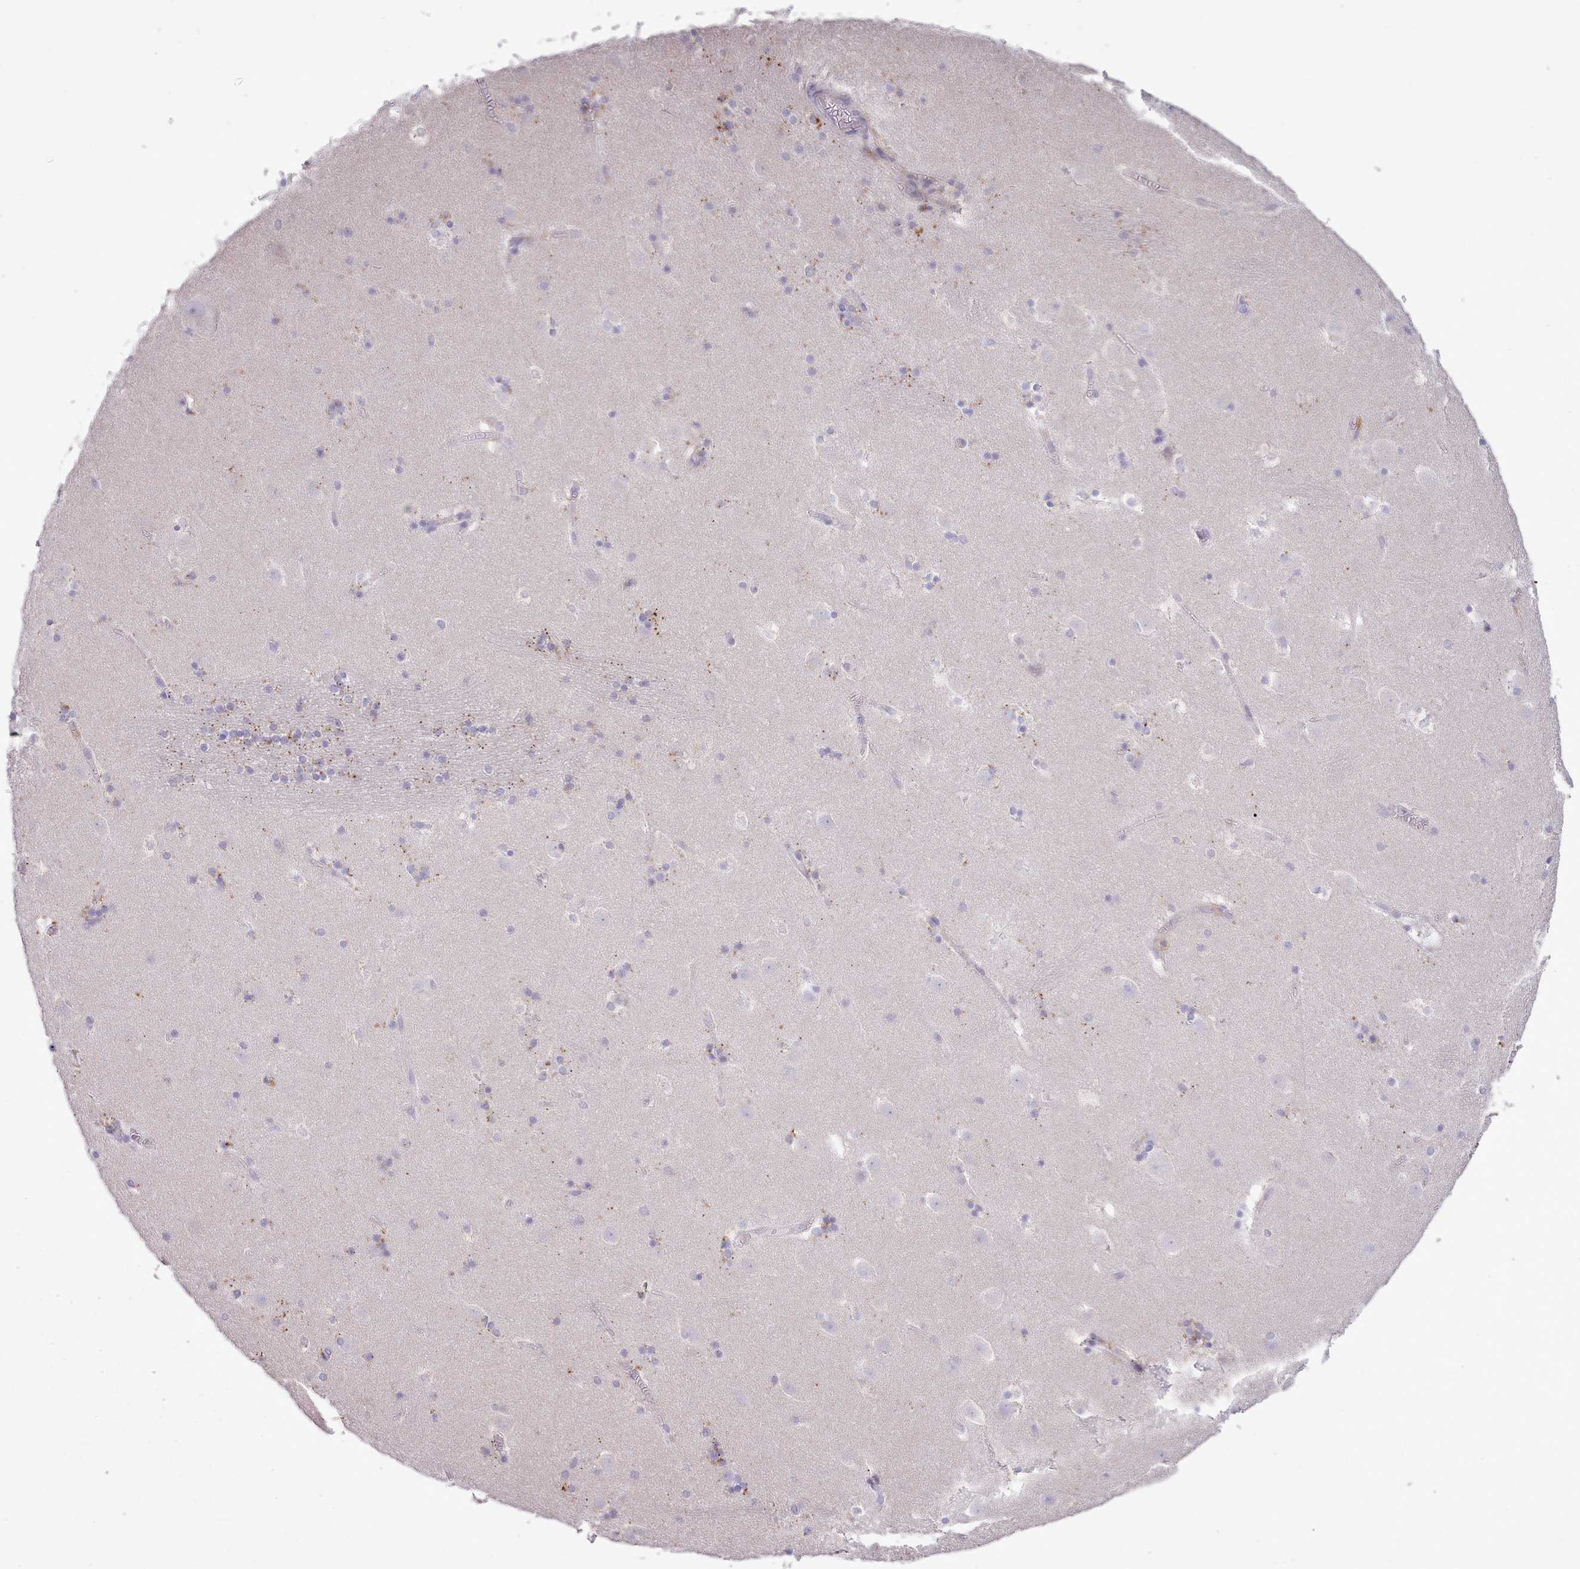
{"staining": {"intensity": "negative", "quantity": "none", "location": "none"}, "tissue": "caudate", "cell_type": "Glial cells", "image_type": "normal", "snomed": [{"axis": "morphology", "description": "Normal tissue, NOS"}, {"axis": "topography", "description": "Lateral ventricle wall"}], "caption": "Glial cells are negative for protein expression in unremarkable human caudate.", "gene": "SRD5A1", "patient": {"sex": "male", "age": 45}}